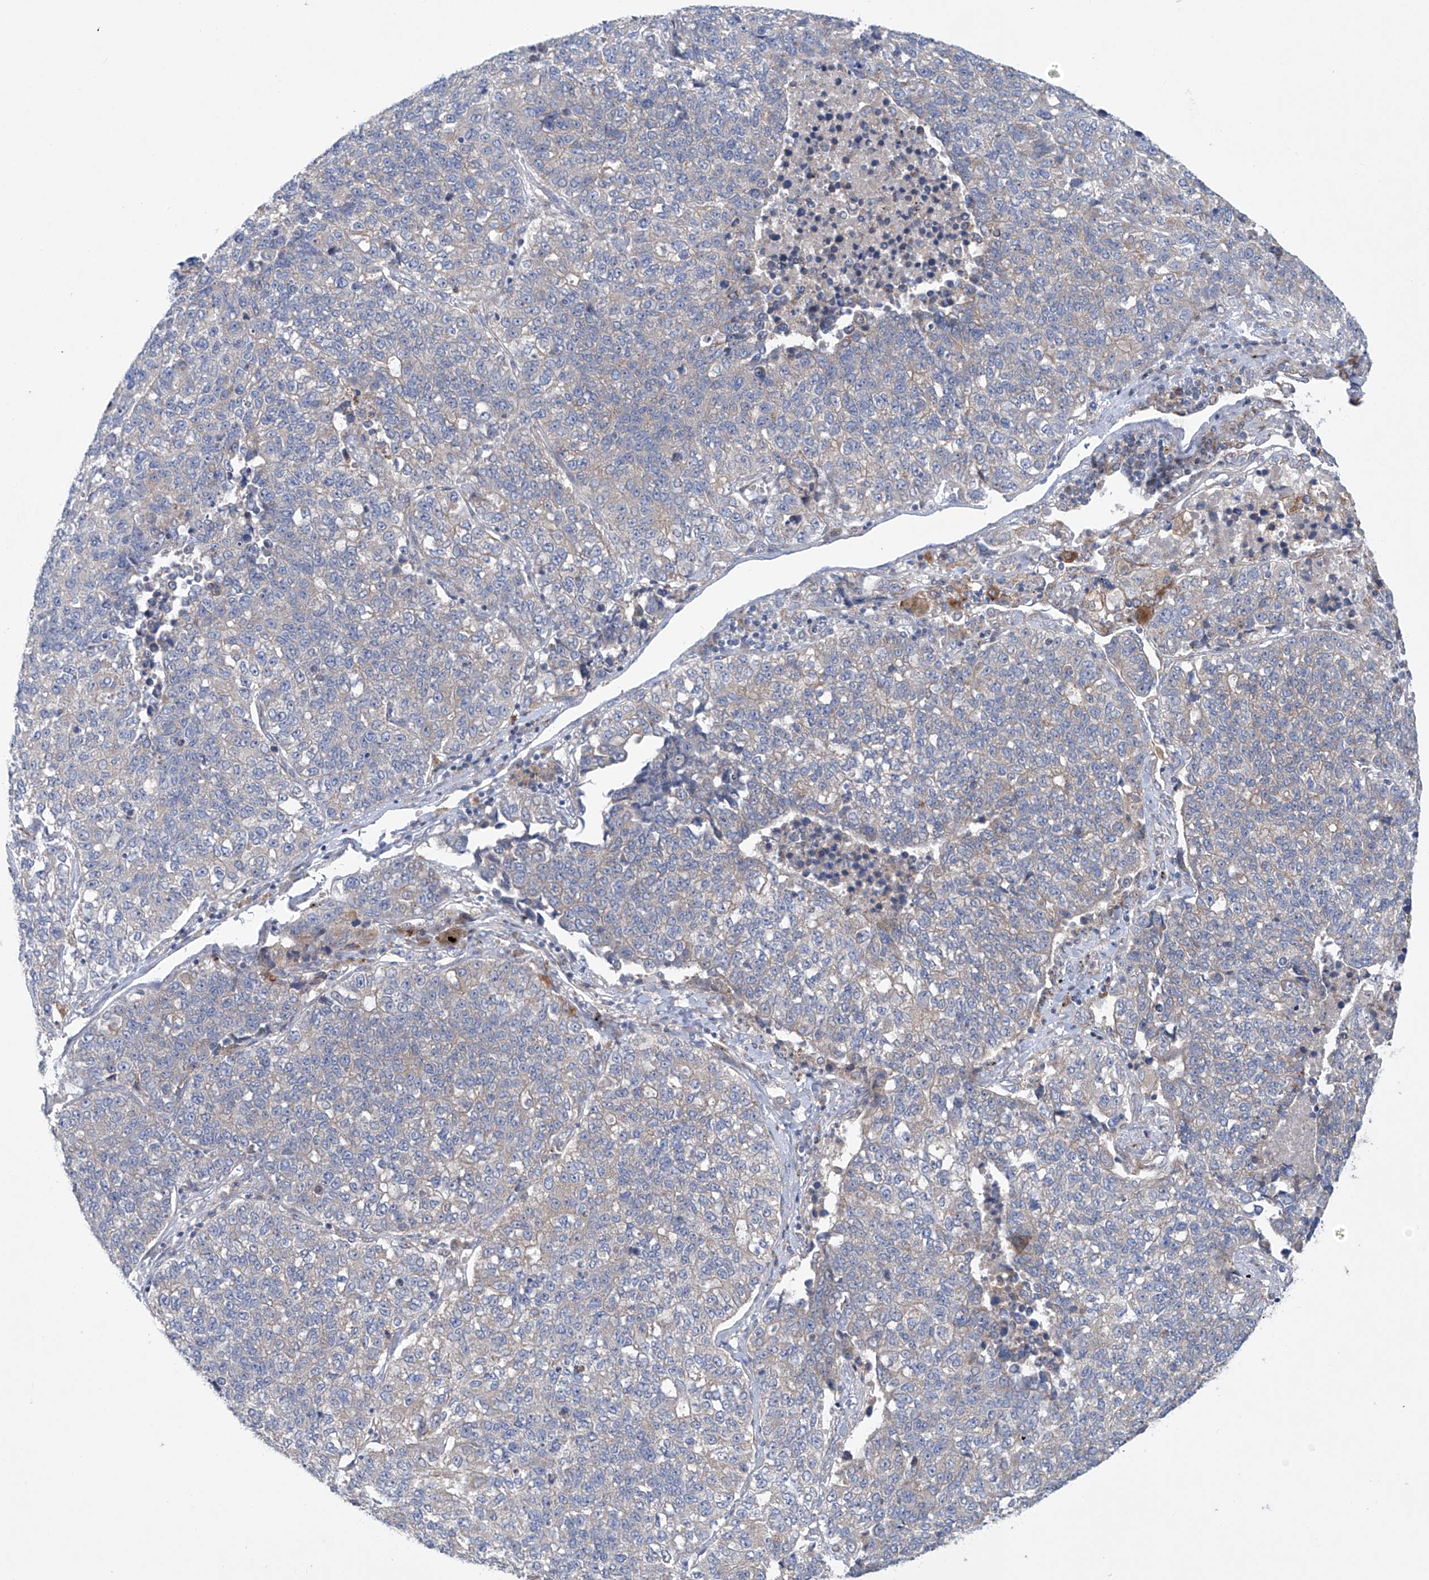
{"staining": {"intensity": "weak", "quantity": "<25%", "location": "cytoplasmic/membranous"}, "tissue": "lung cancer", "cell_type": "Tumor cells", "image_type": "cancer", "snomed": [{"axis": "morphology", "description": "Adenocarcinoma, NOS"}, {"axis": "topography", "description": "Lung"}], "caption": "High power microscopy micrograph of an IHC micrograph of lung adenocarcinoma, revealing no significant staining in tumor cells.", "gene": "KLC4", "patient": {"sex": "male", "age": 49}}